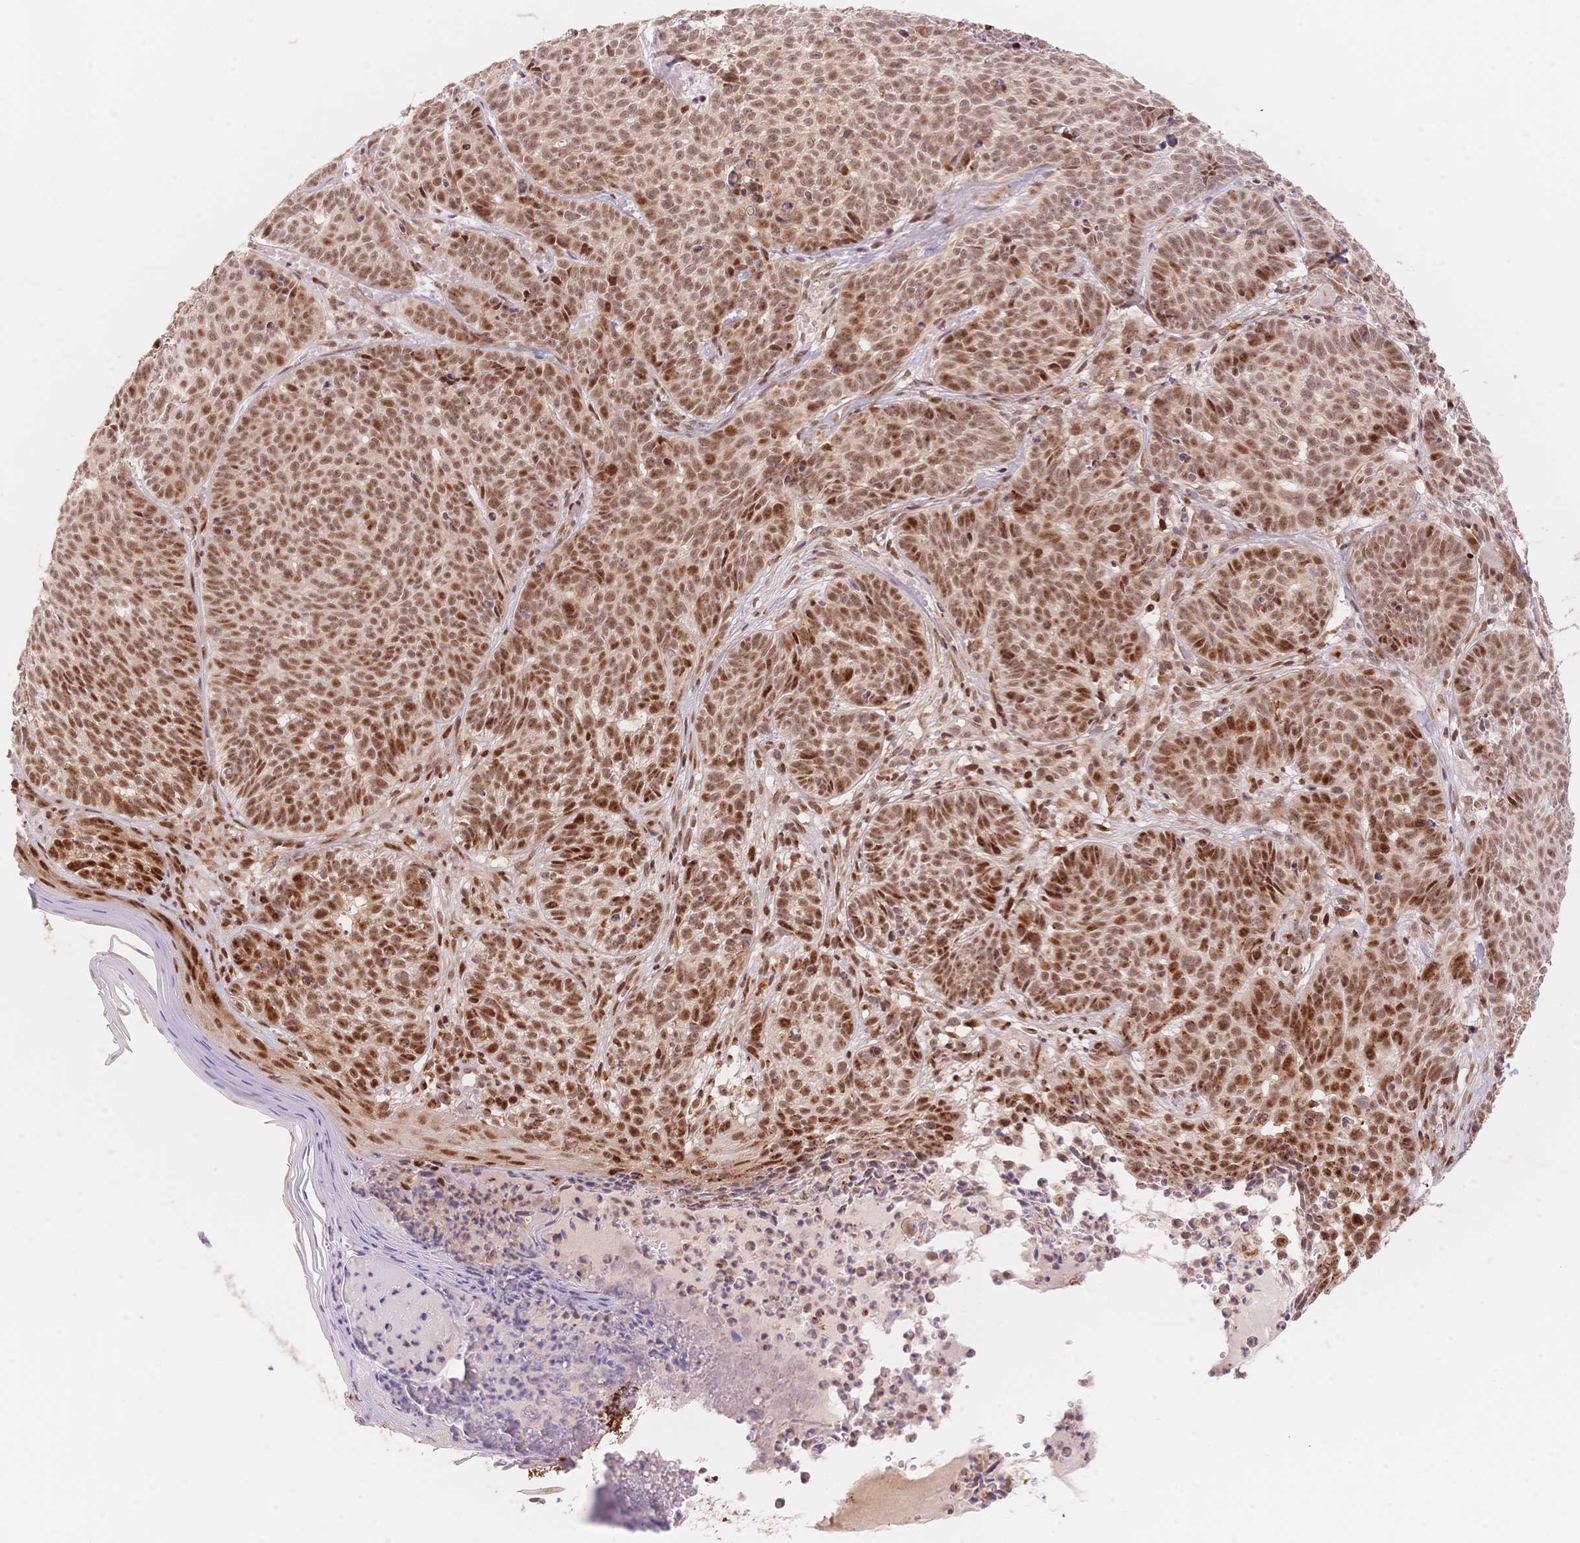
{"staining": {"intensity": "moderate", "quantity": ">75%", "location": "nuclear"}, "tissue": "skin cancer", "cell_type": "Tumor cells", "image_type": "cancer", "snomed": [{"axis": "morphology", "description": "Basal cell carcinoma"}, {"axis": "topography", "description": "Skin"}], "caption": "Moderate nuclear positivity for a protein is appreciated in about >75% of tumor cells of skin cancer (basal cell carcinoma) using immunohistochemistry (IHC).", "gene": "STK39", "patient": {"sex": "male", "age": 90}}